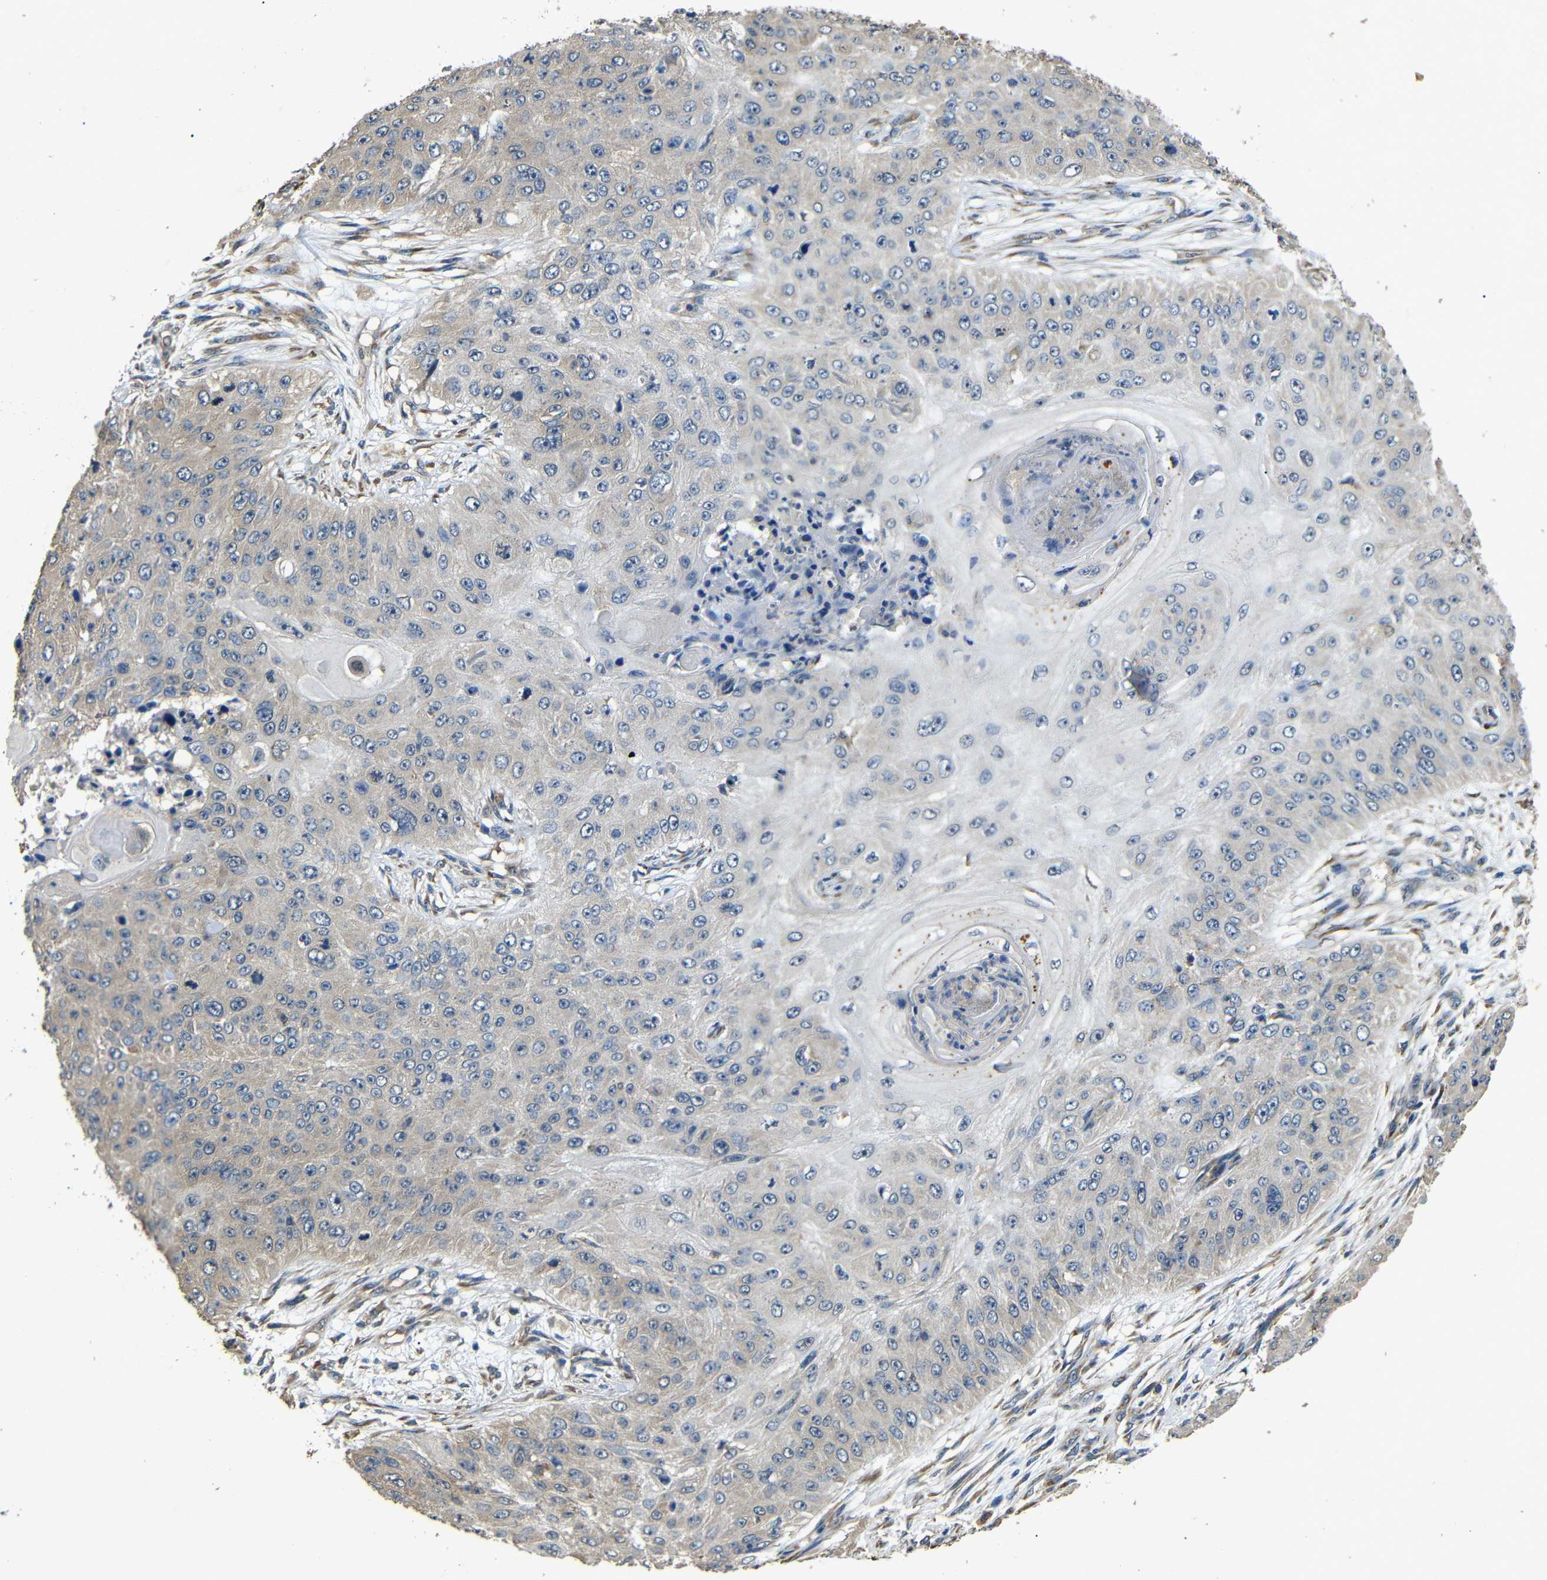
{"staining": {"intensity": "weak", "quantity": "25%-75%", "location": "cytoplasmic/membranous"}, "tissue": "skin cancer", "cell_type": "Tumor cells", "image_type": "cancer", "snomed": [{"axis": "morphology", "description": "Squamous cell carcinoma, NOS"}, {"axis": "topography", "description": "Skin"}], "caption": "This image demonstrates immunohistochemistry staining of human skin squamous cell carcinoma, with low weak cytoplasmic/membranous positivity in about 25%-75% of tumor cells.", "gene": "BNIP3", "patient": {"sex": "female", "age": 80}}